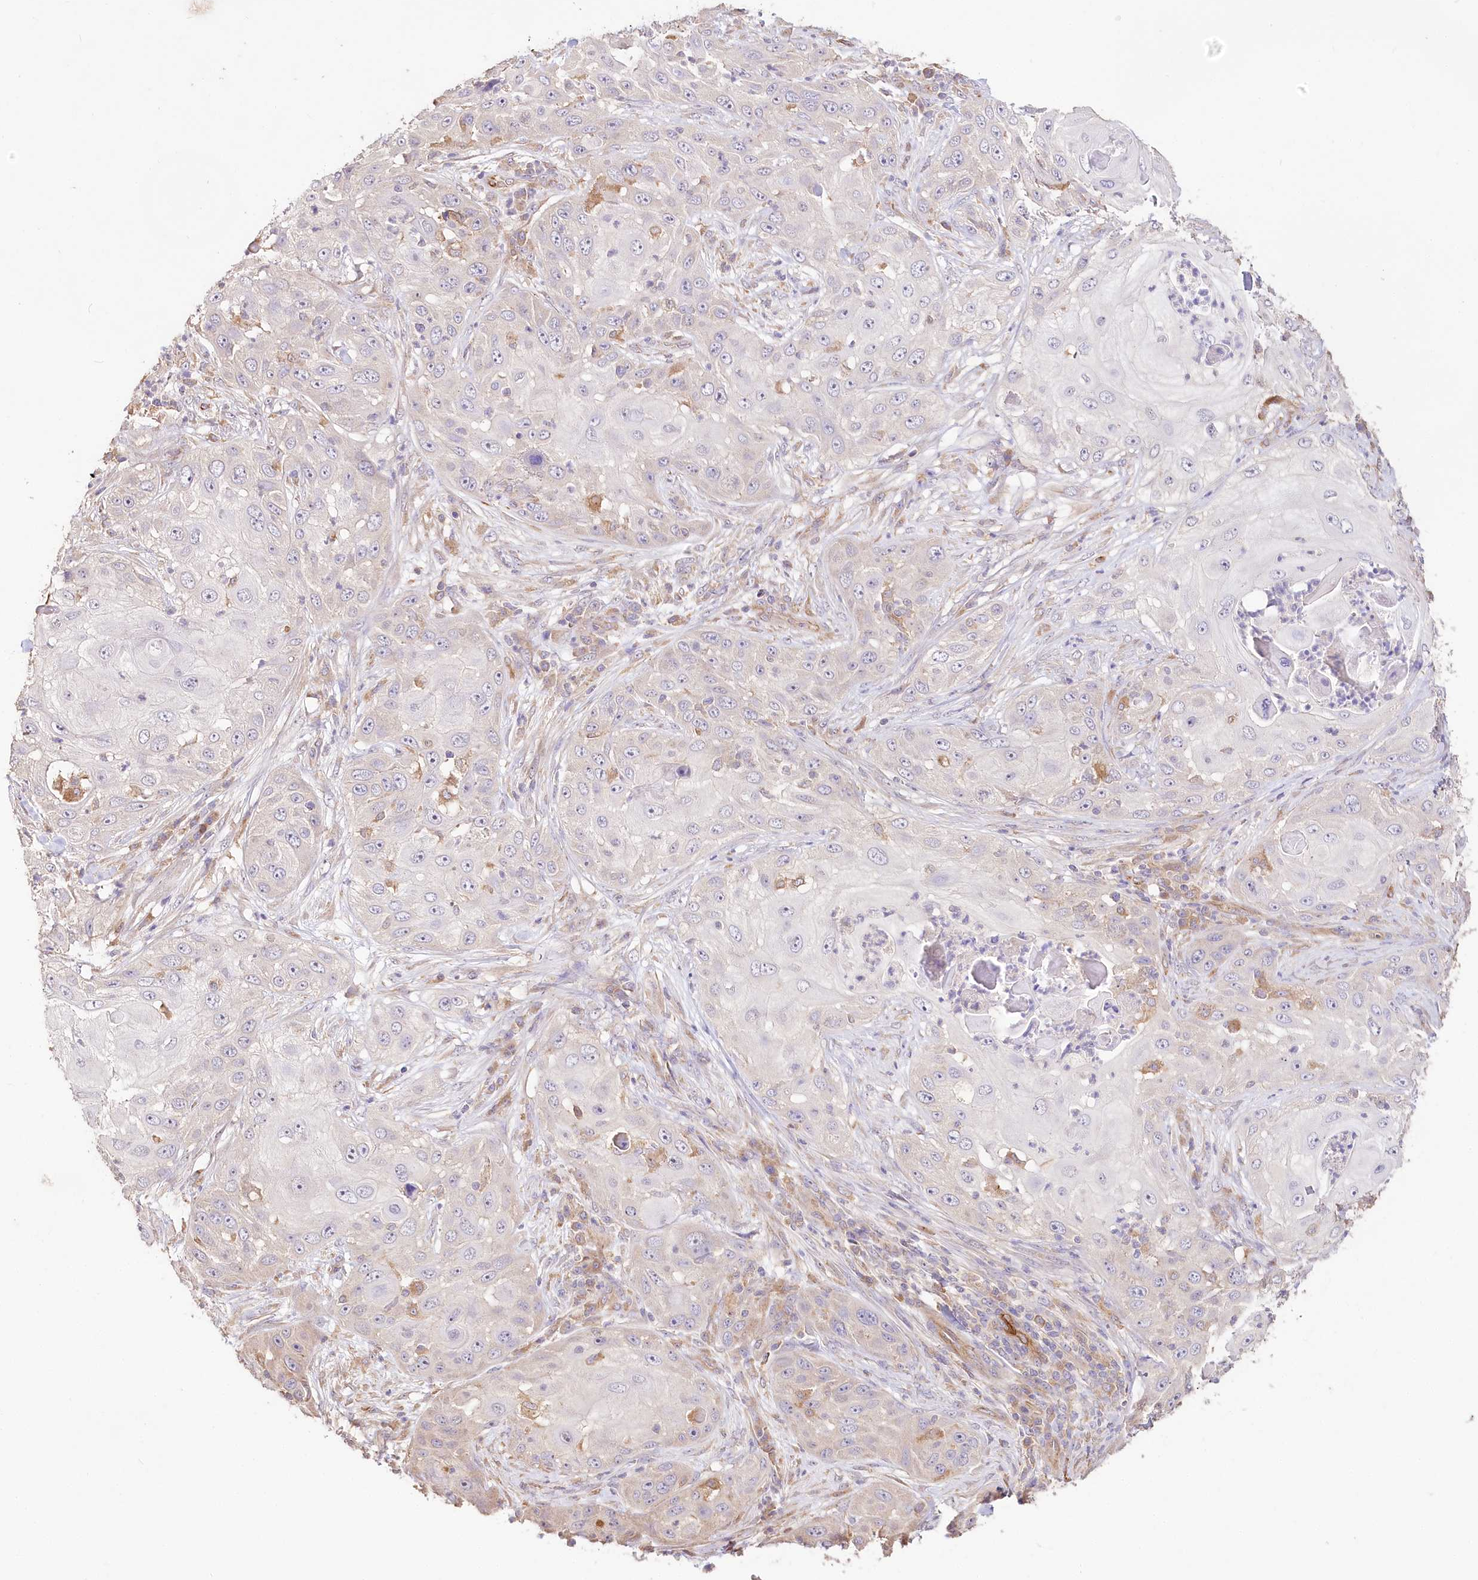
{"staining": {"intensity": "negative", "quantity": "none", "location": "none"}, "tissue": "skin cancer", "cell_type": "Tumor cells", "image_type": "cancer", "snomed": [{"axis": "morphology", "description": "Squamous cell carcinoma, NOS"}, {"axis": "topography", "description": "Skin"}], "caption": "Tumor cells are negative for protein expression in human skin squamous cell carcinoma.", "gene": "DMXL1", "patient": {"sex": "female", "age": 44}}